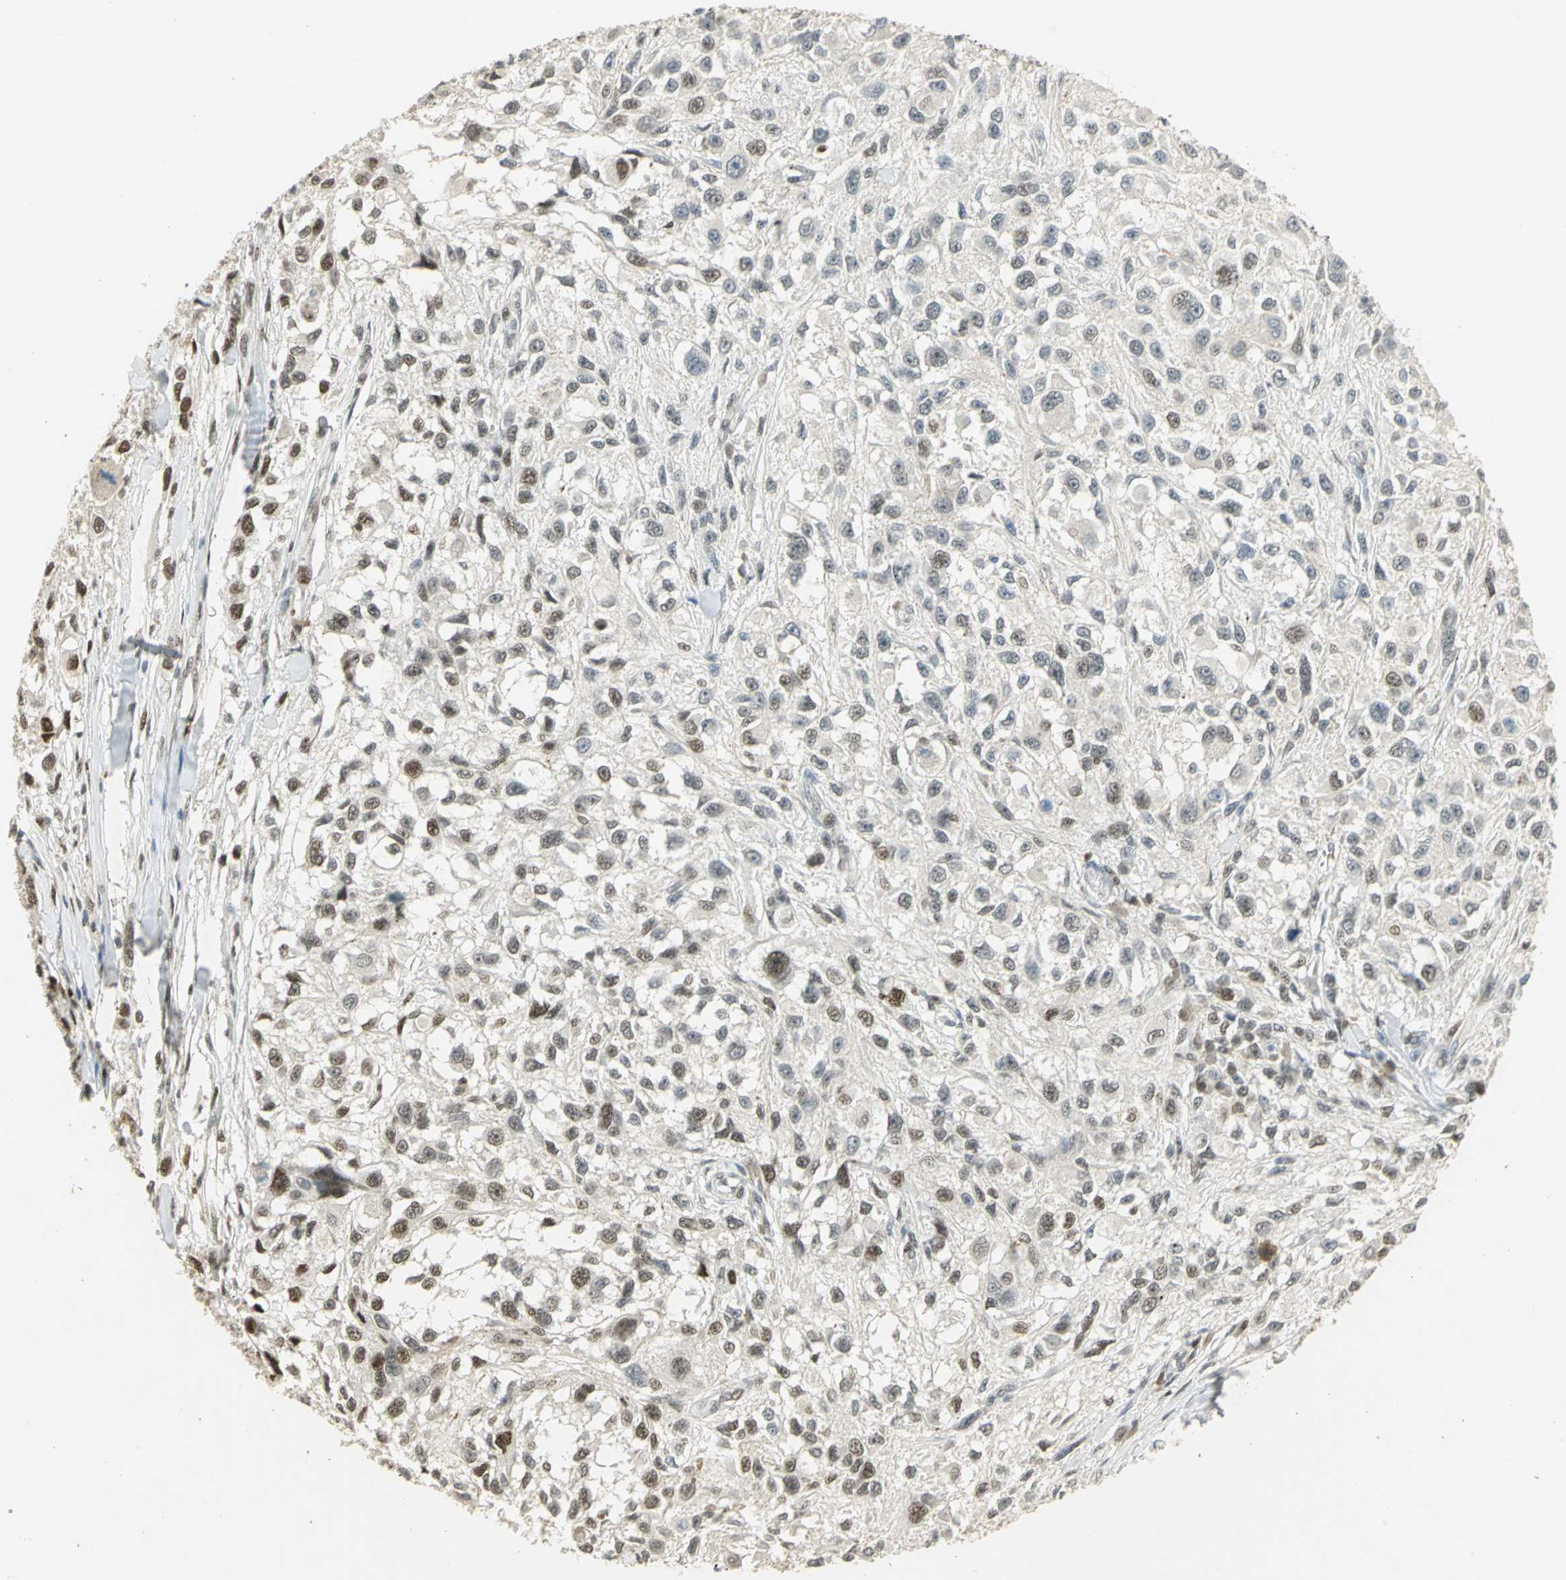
{"staining": {"intensity": "moderate", "quantity": "25%-75%", "location": "nuclear"}, "tissue": "melanoma", "cell_type": "Tumor cells", "image_type": "cancer", "snomed": [{"axis": "morphology", "description": "Necrosis, NOS"}, {"axis": "morphology", "description": "Malignant melanoma, NOS"}, {"axis": "topography", "description": "Skin"}], "caption": "Immunohistochemical staining of human melanoma exhibits moderate nuclear protein staining in about 25%-75% of tumor cells. Nuclei are stained in blue.", "gene": "AK6", "patient": {"sex": "female", "age": 87}}